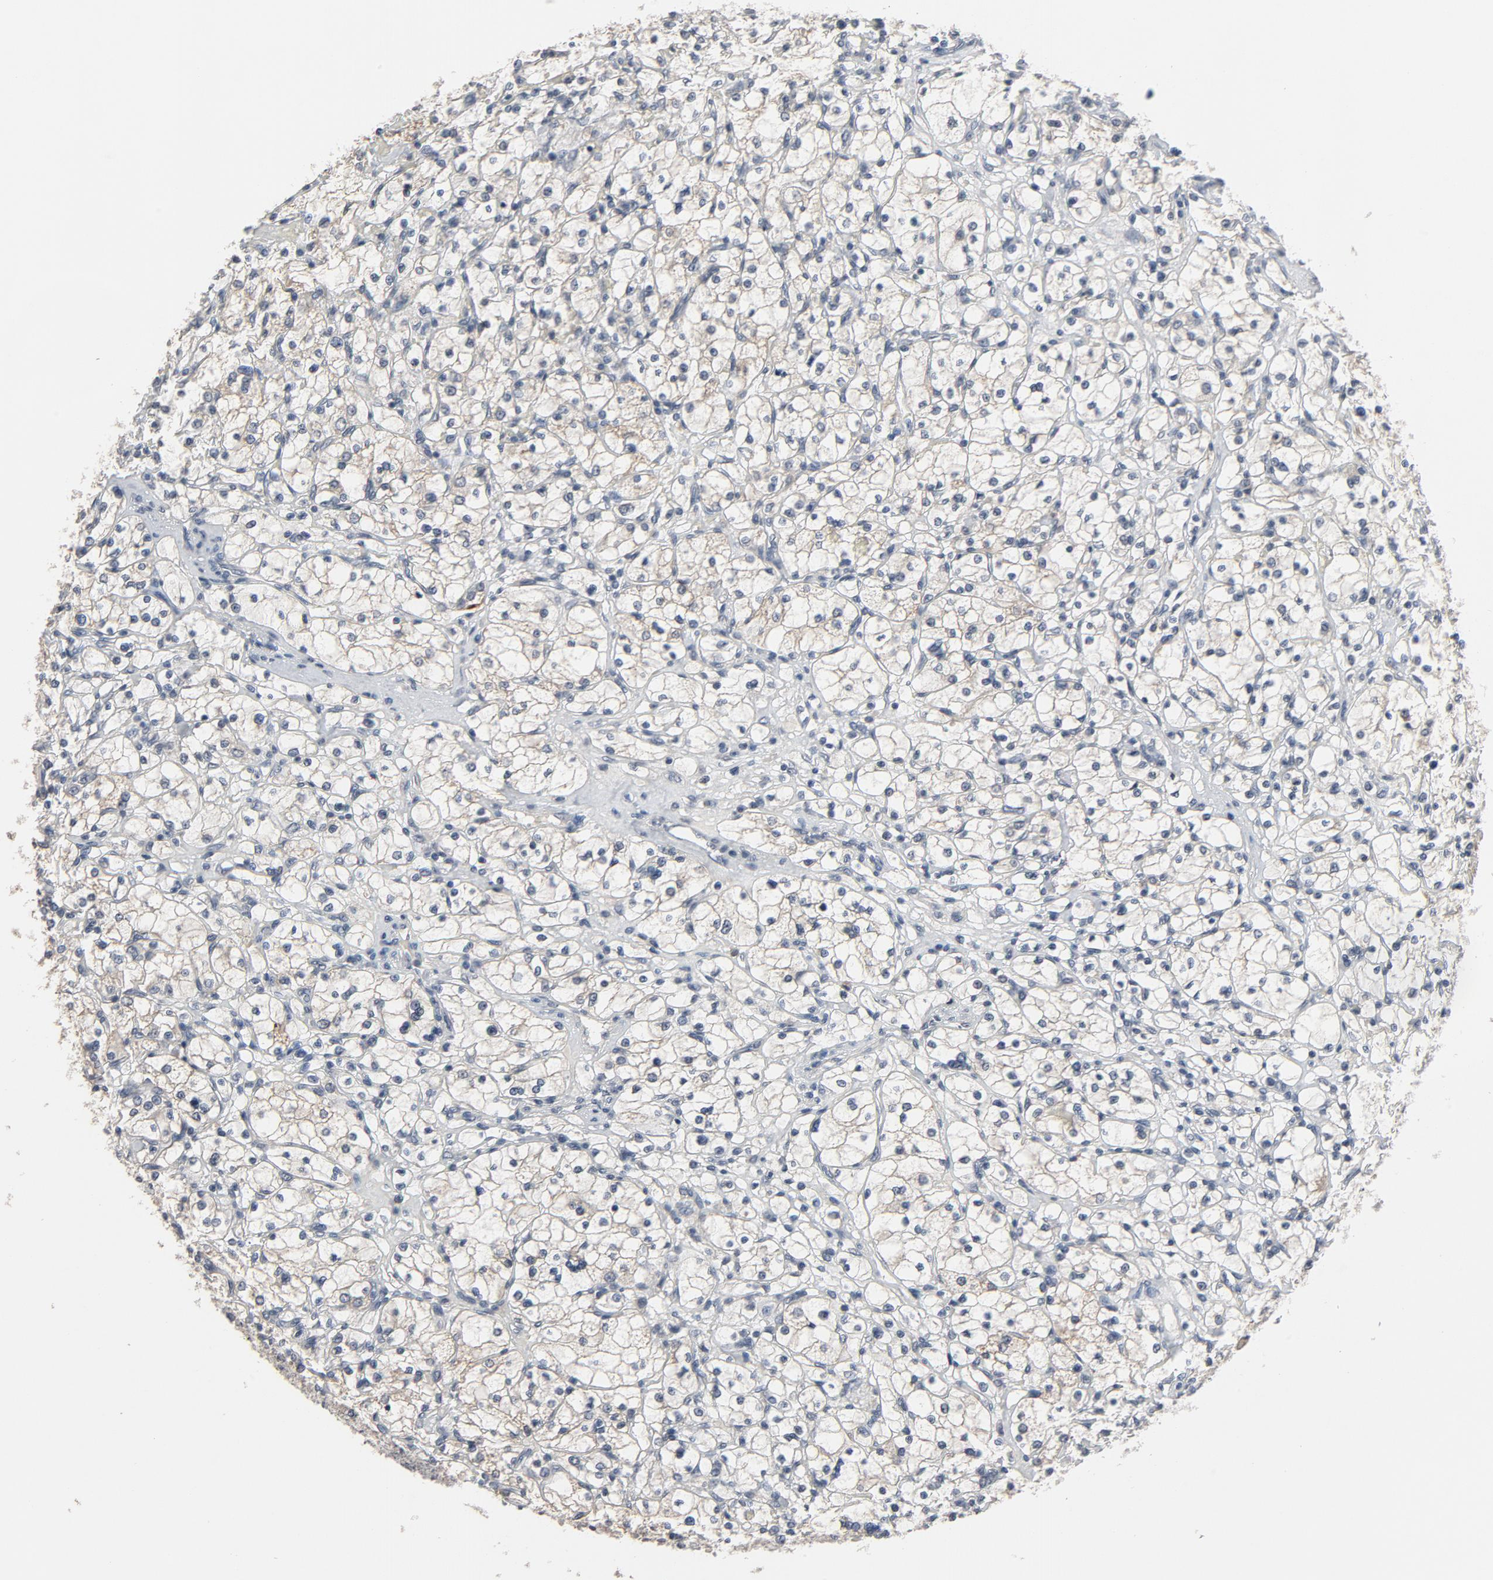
{"staining": {"intensity": "negative", "quantity": "none", "location": "none"}, "tissue": "renal cancer", "cell_type": "Tumor cells", "image_type": "cancer", "snomed": [{"axis": "morphology", "description": "Adenocarcinoma, NOS"}, {"axis": "topography", "description": "Kidney"}], "caption": "A high-resolution micrograph shows IHC staining of adenocarcinoma (renal), which demonstrates no significant staining in tumor cells.", "gene": "MT3", "patient": {"sex": "female", "age": 83}}